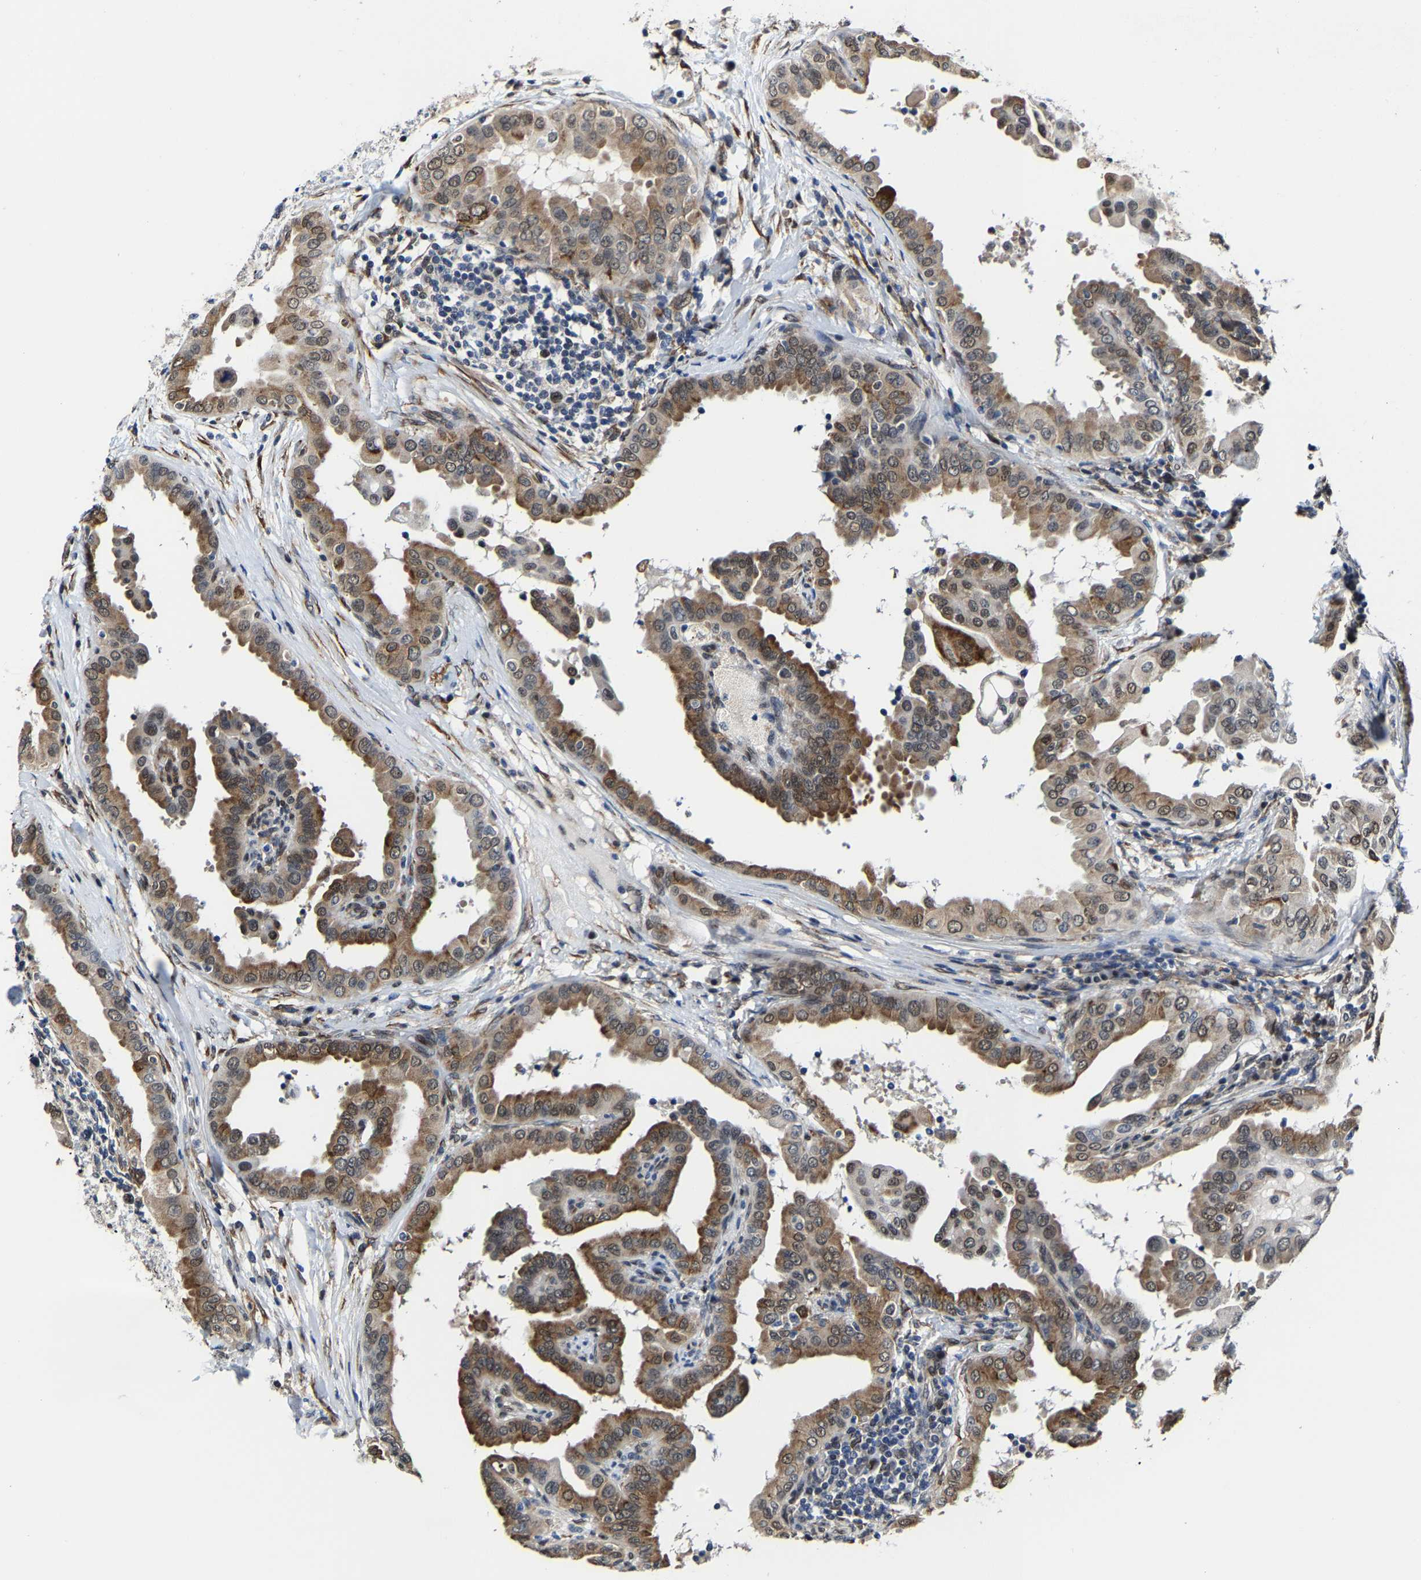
{"staining": {"intensity": "strong", "quantity": "25%-75%", "location": "cytoplasmic/membranous,nuclear"}, "tissue": "thyroid cancer", "cell_type": "Tumor cells", "image_type": "cancer", "snomed": [{"axis": "morphology", "description": "Papillary adenocarcinoma, NOS"}, {"axis": "topography", "description": "Thyroid gland"}], "caption": "Thyroid cancer tissue shows strong cytoplasmic/membranous and nuclear staining in approximately 25%-75% of tumor cells Nuclei are stained in blue.", "gene": "METTL1", "patient": {"sex": "male", "age": 33}}